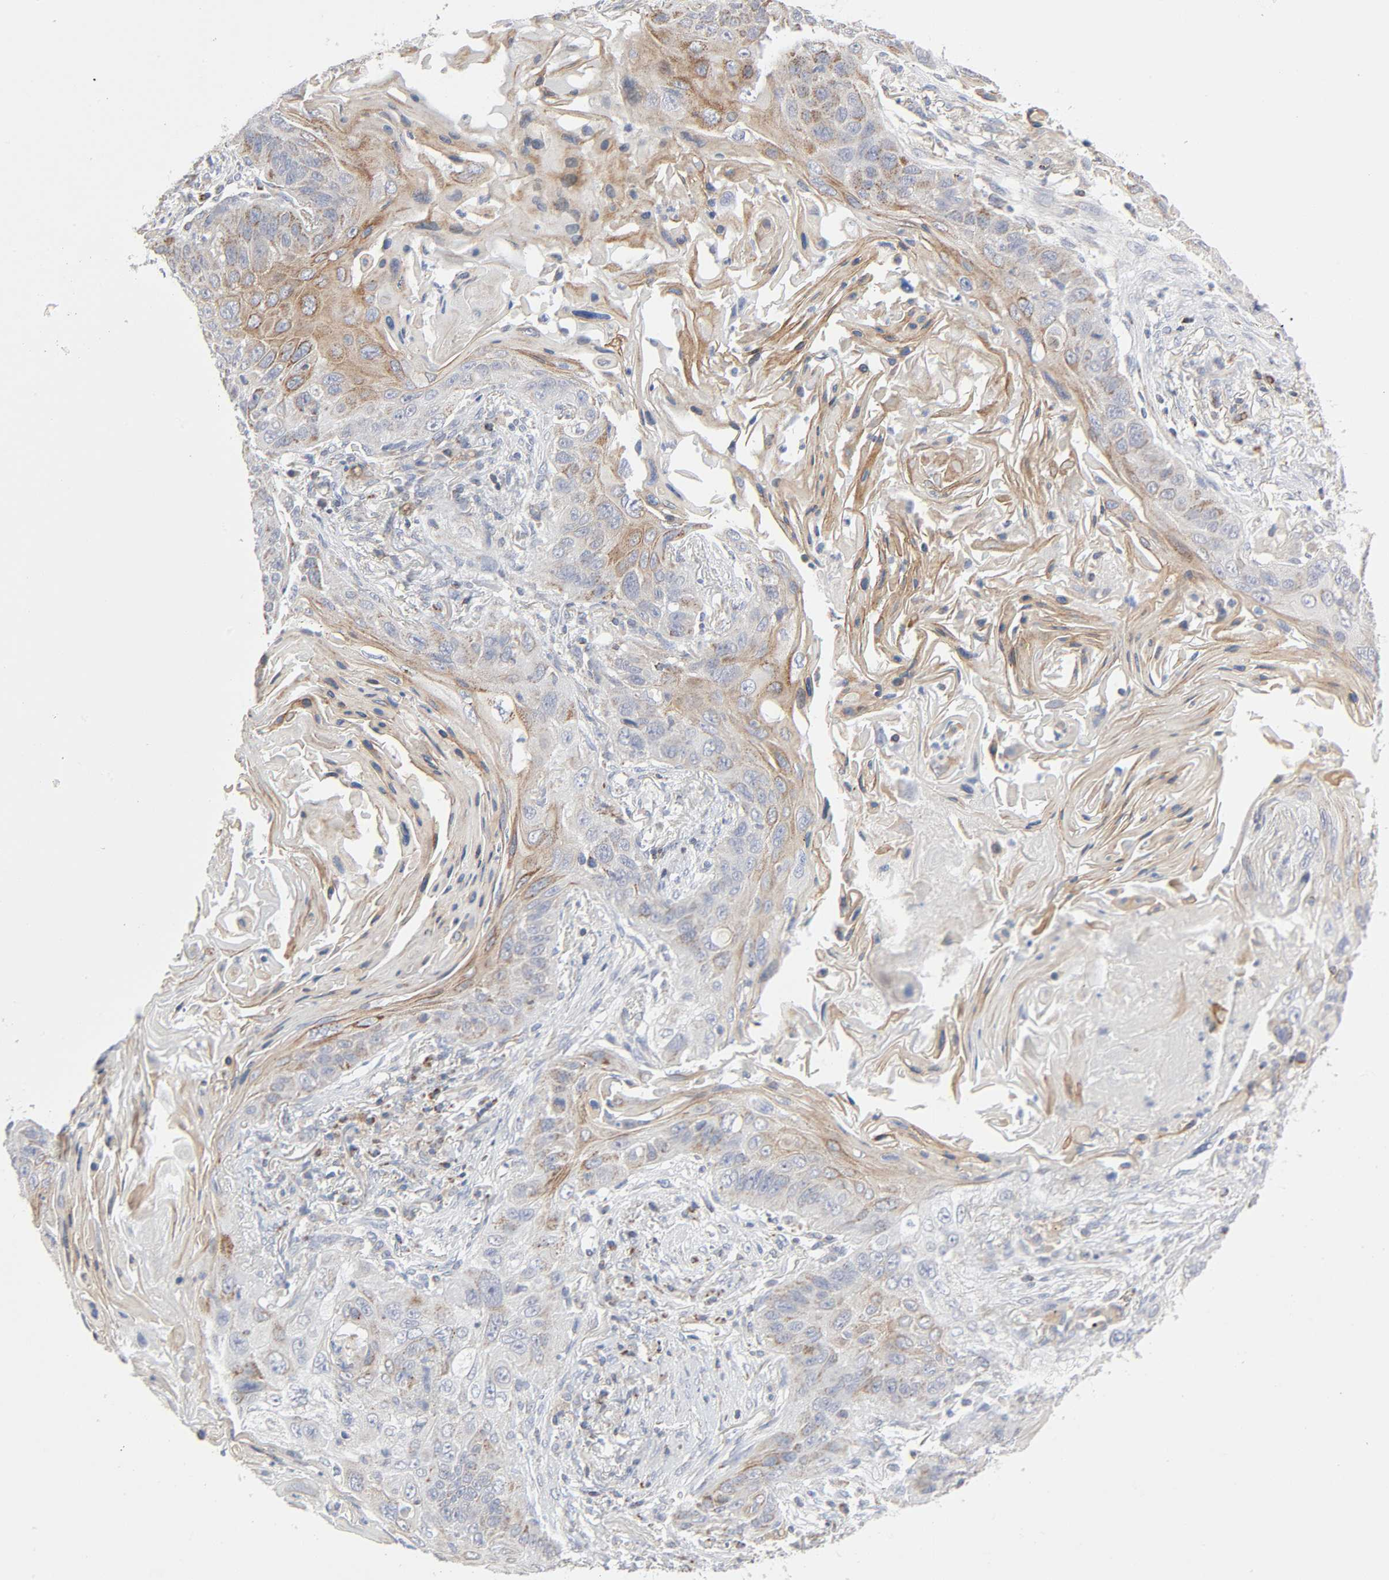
{"staining": {"intensity": "moderate", "quantity": "25%-75%", "location": "cytoplasmic/membranous"}, "tissue": "lung cancer", "cell_type": "Tumor cells", "image_type": "cancer", "snomed": [{"axis": "morphology", "description": "Squamous cell carcinoma, NOS"}, {"axis": "topography", "description": "Lung"}], "caption": "High-power microscopy captured an IHC image of lung squamous cell carcinoma, revealing moderate cytoplasmic/membranous expression in about 25%-75% of tumor cells. Ihc stains the protein in brown and the nuclei are stained blue.", "gene": "SYT16", "patient": {"sex": "female", "age": 67}}